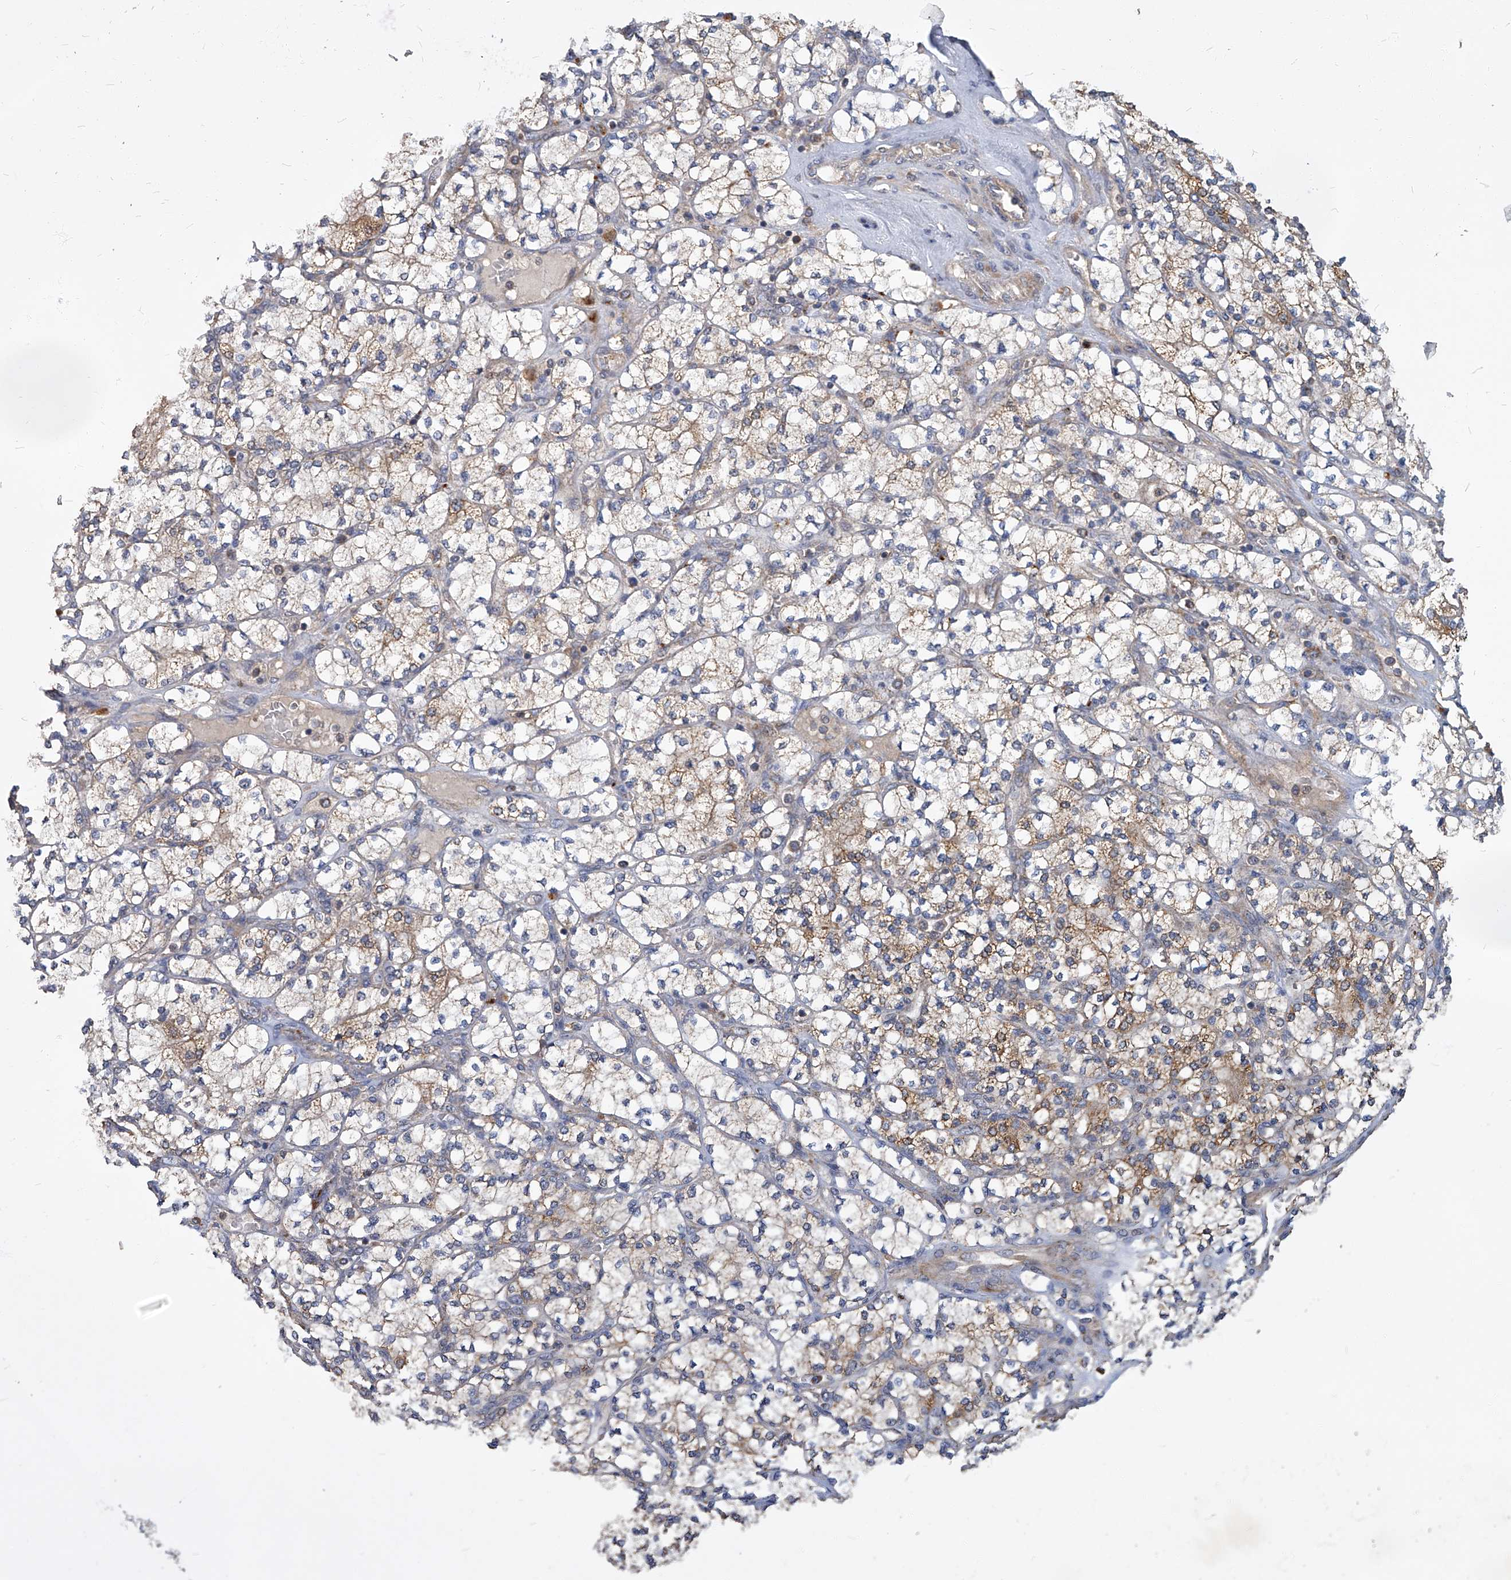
{"staining": {"intensity": "moderate", "quantity": "25%-75%", "location": "cytoplasmic/membranous"}, "tissue": "renal cancer", "cell_type": "Tumor cells", "image_type": "cancer", "snomed": [{"axis": "morphology", "description": "Adenocarcinoma, NOS"}, {"axis": "topography", "description": "Kidney"}], "caption": "Approximately 25%-75% of tumor cells in human renal adenocarcinoma show moderate cytoplasmic/membranous protein positivity as visualized by brown immunohistochemical staining.", "gene": "TNFRSF13B", "patient": {"sex": "male", "age": 77}}